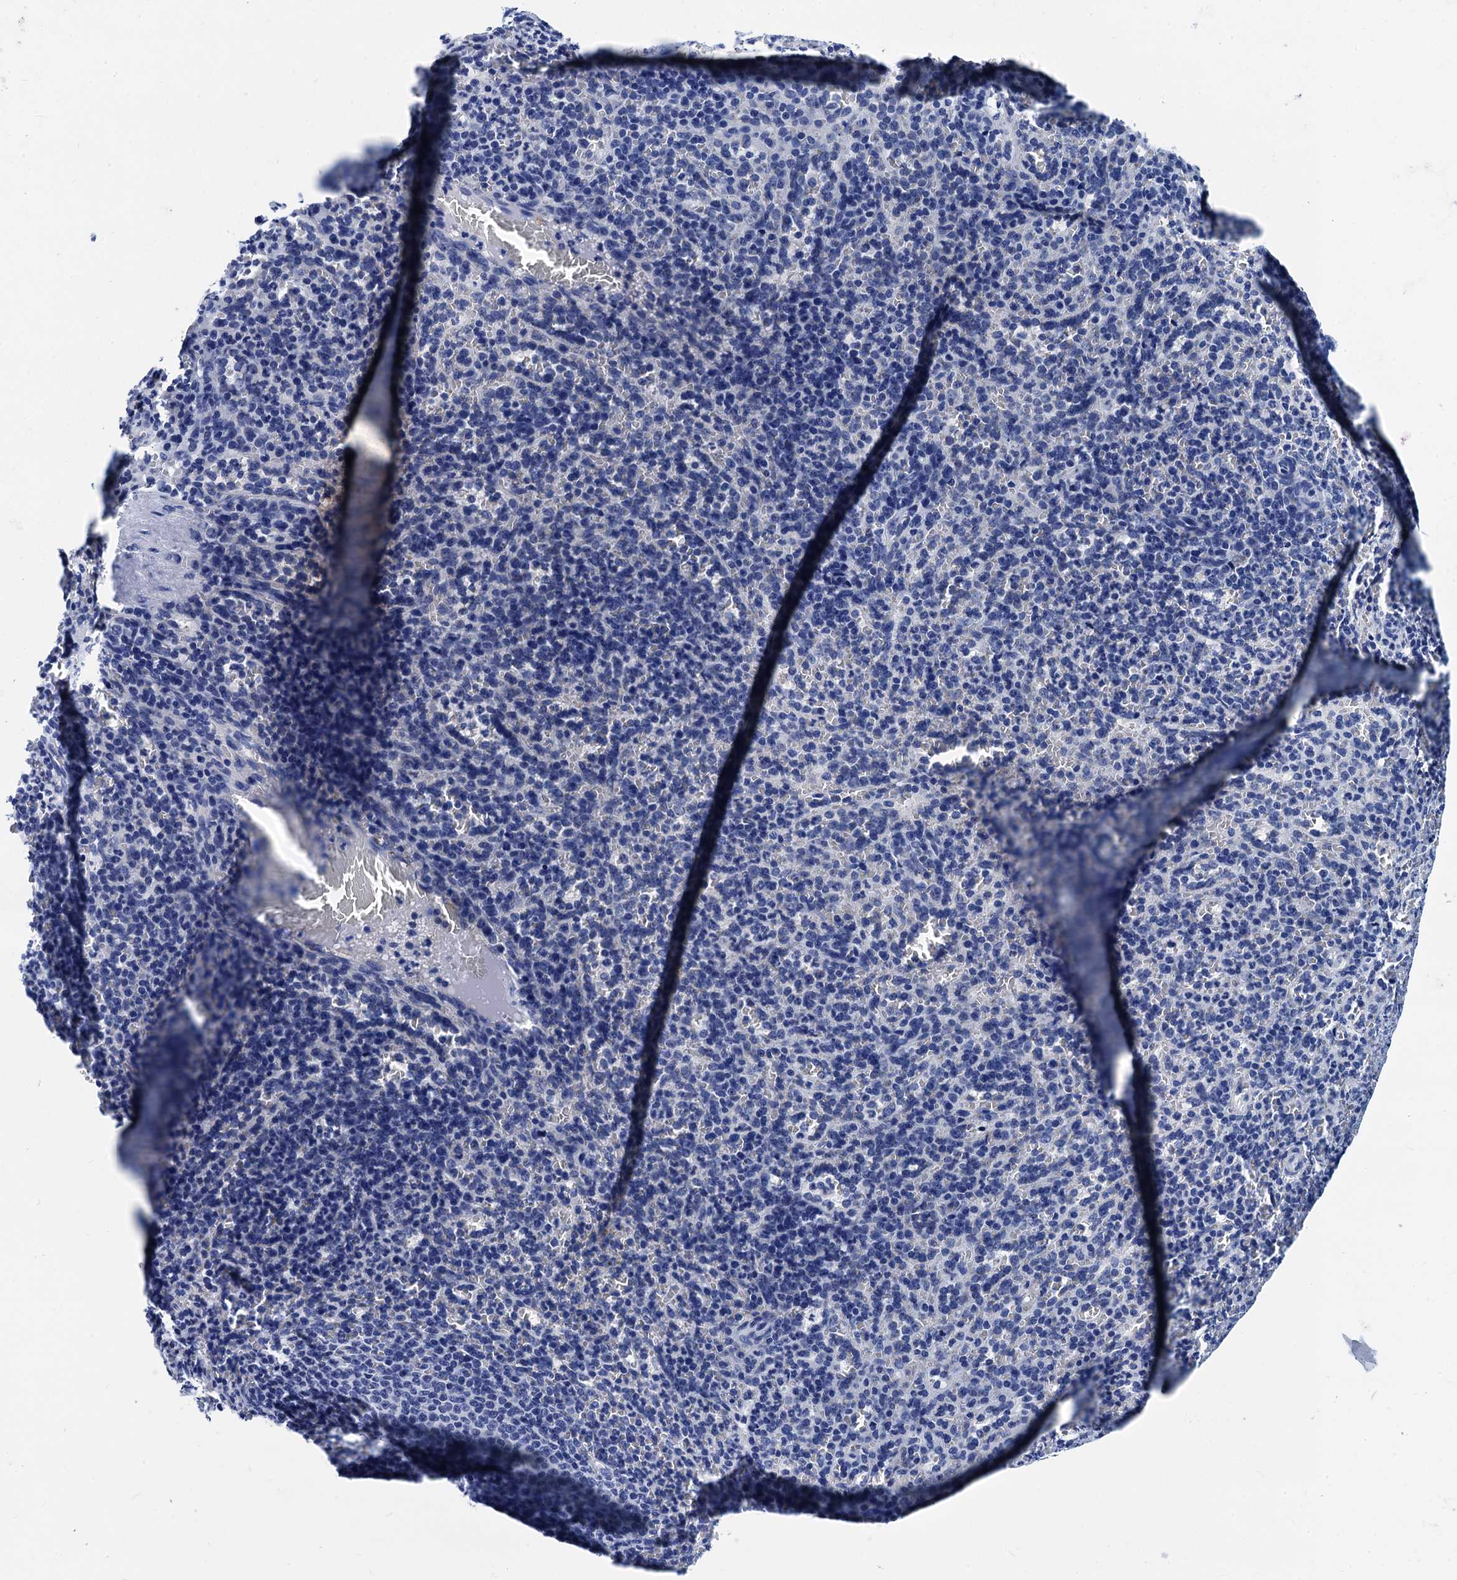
{"staining": {"intensity": "negative", "quantity": "none", "location": "none"}, "tissue": "spleen", "cell_type": "Cells in red pulp", "image_type": "normal", "snomed": [{"axis": "morphology", "description": "Normal tissue, NOS"}, {"axis": "topography", "description": "Spleen"}], "caption": "IHC of benign human spleen reveals no positivity in cells in red pulp.", "gene": "MYBPC3", "patient": {"sex": "female", "age": 21}}